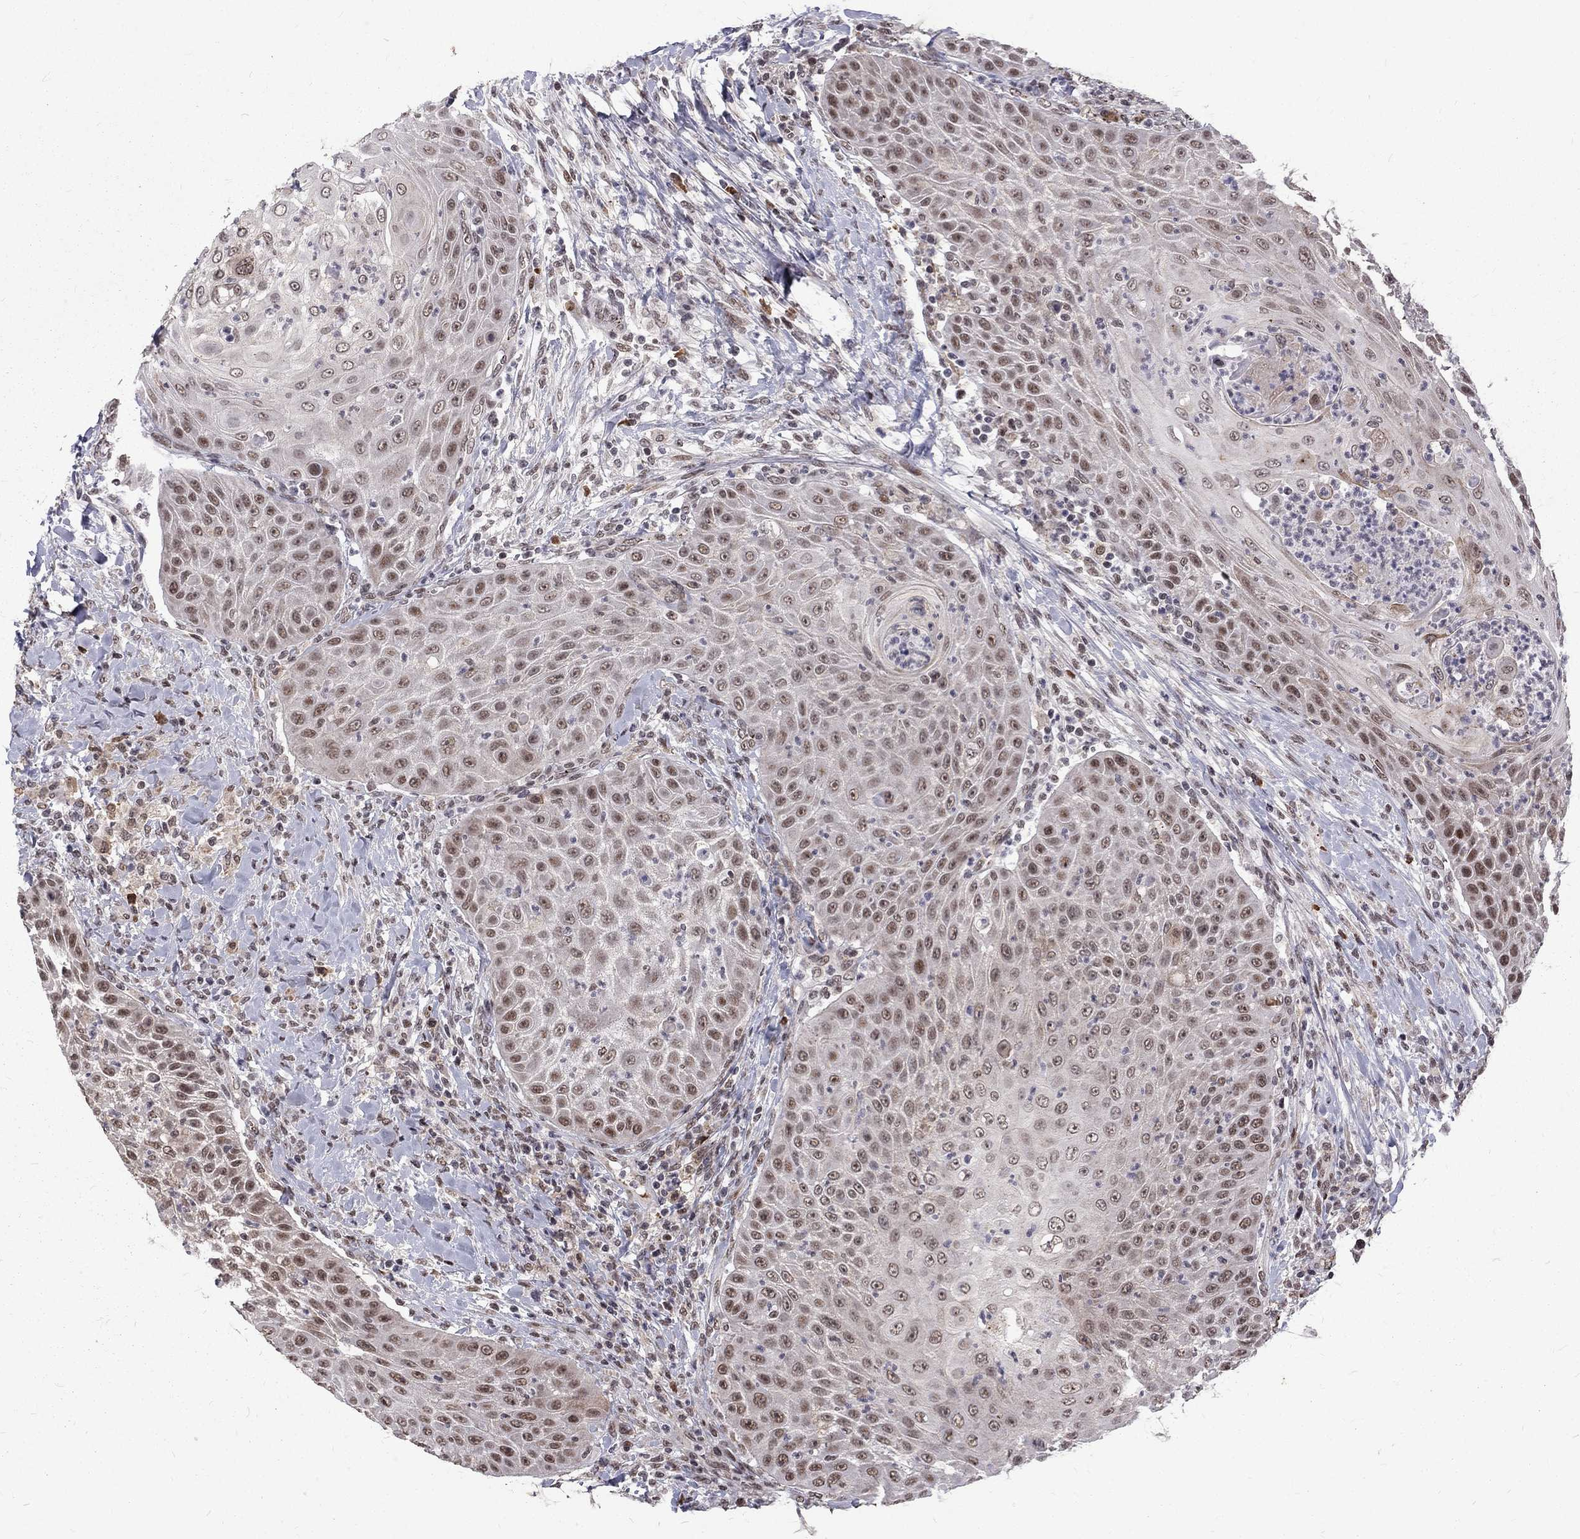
{"staining": {"intensity": "moderate", "quantity": "25%-75%", "location": "nuclear"}, "tissue": "head and neck cancer", "cell_type": "Tumor cells", "image_type": "cancer", "snomed": [{"axis": "morphology", "description": "Squamous cell carcinoma, NOS"}, {"axis": "topography", "description": "Head-Neck"}], "caption": "Immunohistochemical staining of head and neck cancer (squamous cell carcinoma) reveals medium levels of moderate nuclear protein staining in about 25%-75% of tumor cells. The staining is performed using DAB brown chromogen to label protein expression. The nuclei are counter-stained blue using hematoxylin.", "gene": "TCEAL1", "patient": {"sex": "male", "age": 69}}